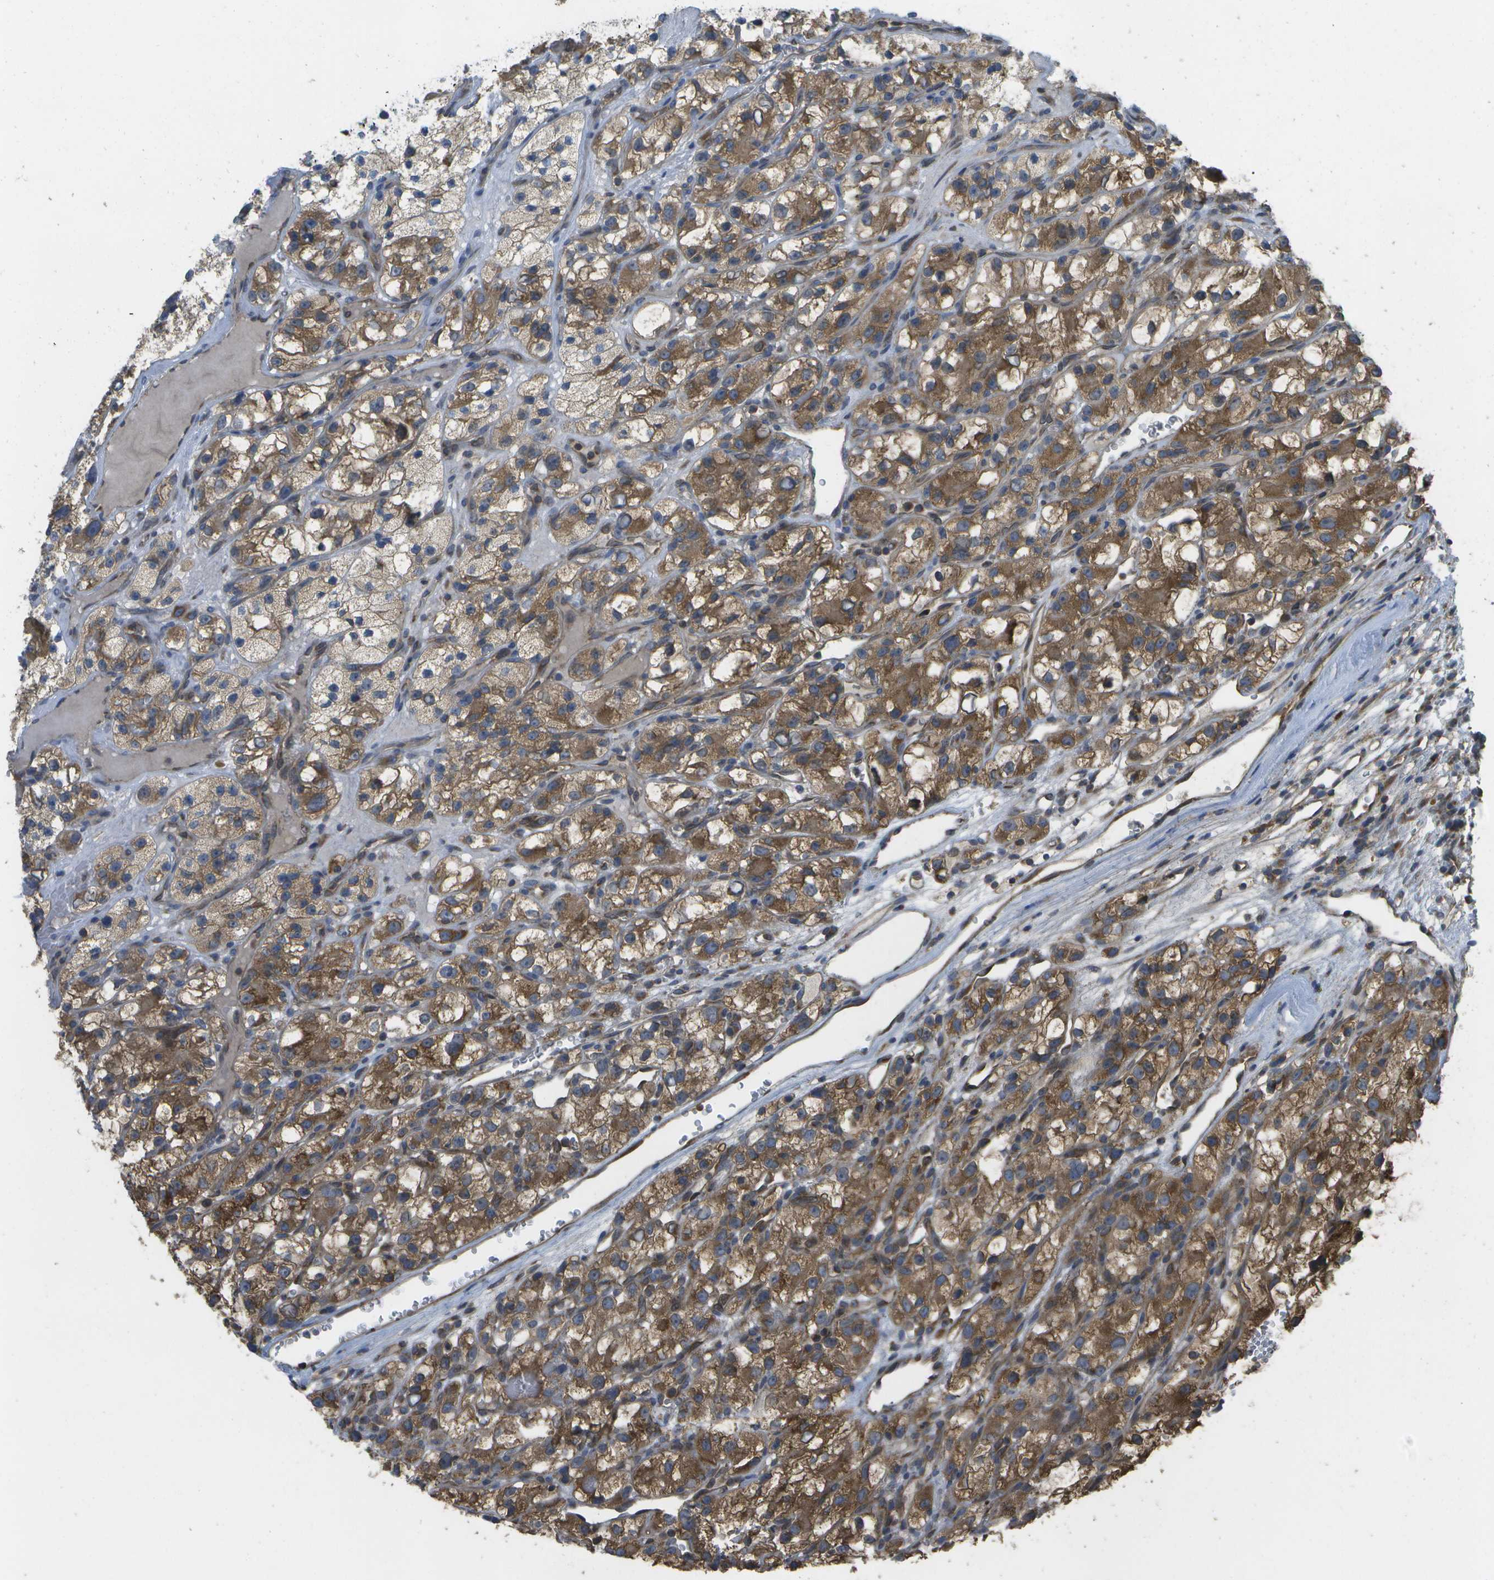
{"staining": {"intensity": "moderate", "quantity": ">75%", "location": "cytoplasmic/membranous"}, "tissue": "renal cancer", "cell_type": "Tumor cells", "image_type": "cancer", "snomed": [{"axis": "morphology", "description": "Adenocarcinoma, NOS"}, {"axis": "topography", "description": "Kidney"}], "caption": "An image showing moderate cytoplasmic/membranous expression in about >75% of tumor cells in renal cancer (adenocarcinoma), as visualized by brown immunohistochemical staining.", "gene": "DPM3", "patient": {"sex": "female", "age": 57}}